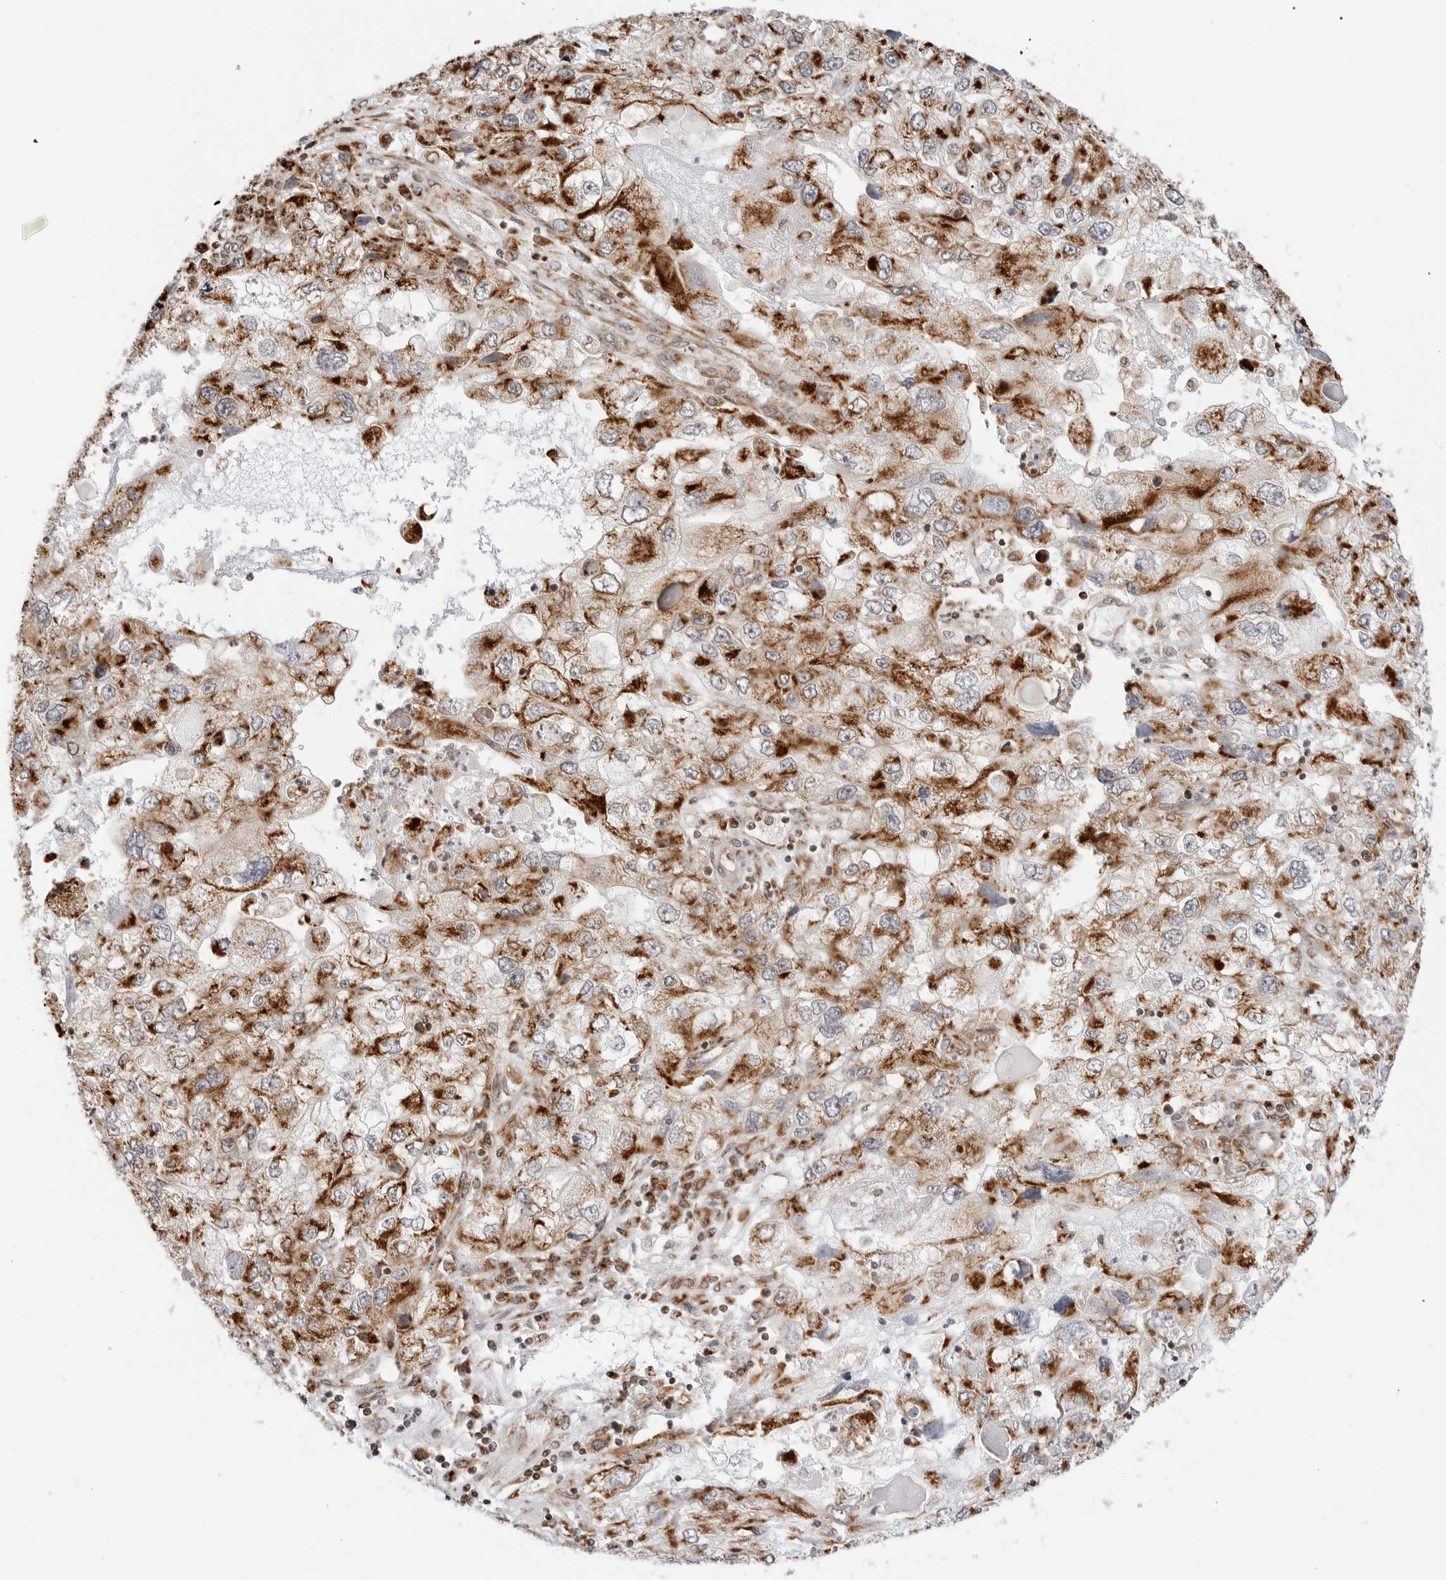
{"staining": {"intensity": "strong", "quantity": "25%-75%", "location": "cytoplasmic/membranous"}, "tissue": "endometrial cancer", "cell_type": "Tumor cells", "image_type": "cancer", "snomed": [{"axis": "morphology", "description": "Adenocarcinoma, NOS"}, {"axis": "topography", "description": "Endometrium"}], "caption": "Human endometrial cancer (adenocarcinoma) stained with a protein marker shows strong staining in tumor cells.", "gene": "POLR3GL", "patient": {"sex": "female", "age": 49}}